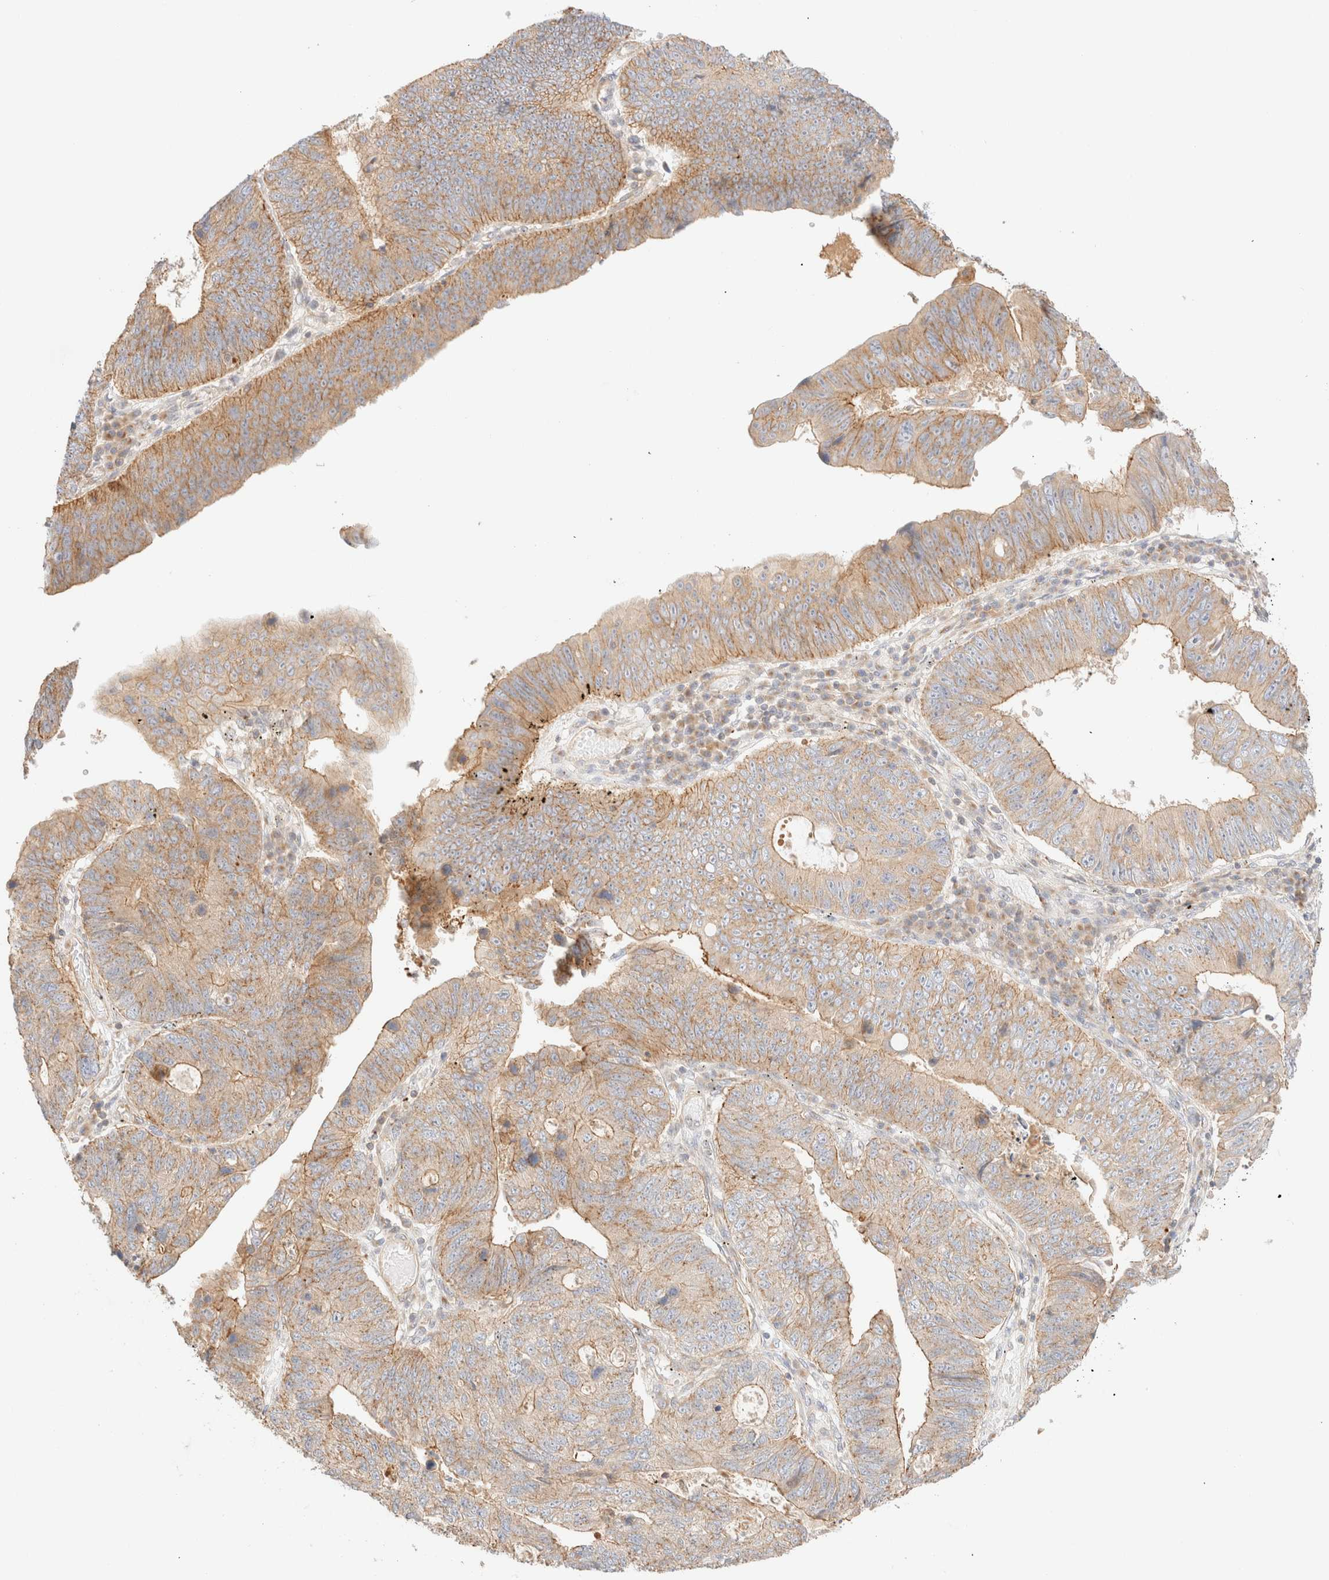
{"staining": {"intensity": "moderate", "quantity": ">75%", "location": "cytoplasmic/membranous"}, "tissue": "stomach cancer", "cell_type": "Tumor cells", "image_type": "cancer", "snomed": [{"axis": "morphology", "description": "Adenocarcinoma, NOS"}, {"axis": "topography", "description": "Stomach"}], "caption": "Immunohistochemistry micrograph of neoplastic tissue: human stomach cancer (adenocarcinoma) stained using IHC displays medium levels of moderate protein expression localized specifically in the cytoplasmic/membranous of tumor cells, appearing as a cytoplasmic/membranous brown color.", "gene": "MYO10", "patient": {"sex": "male", "age": 59}}